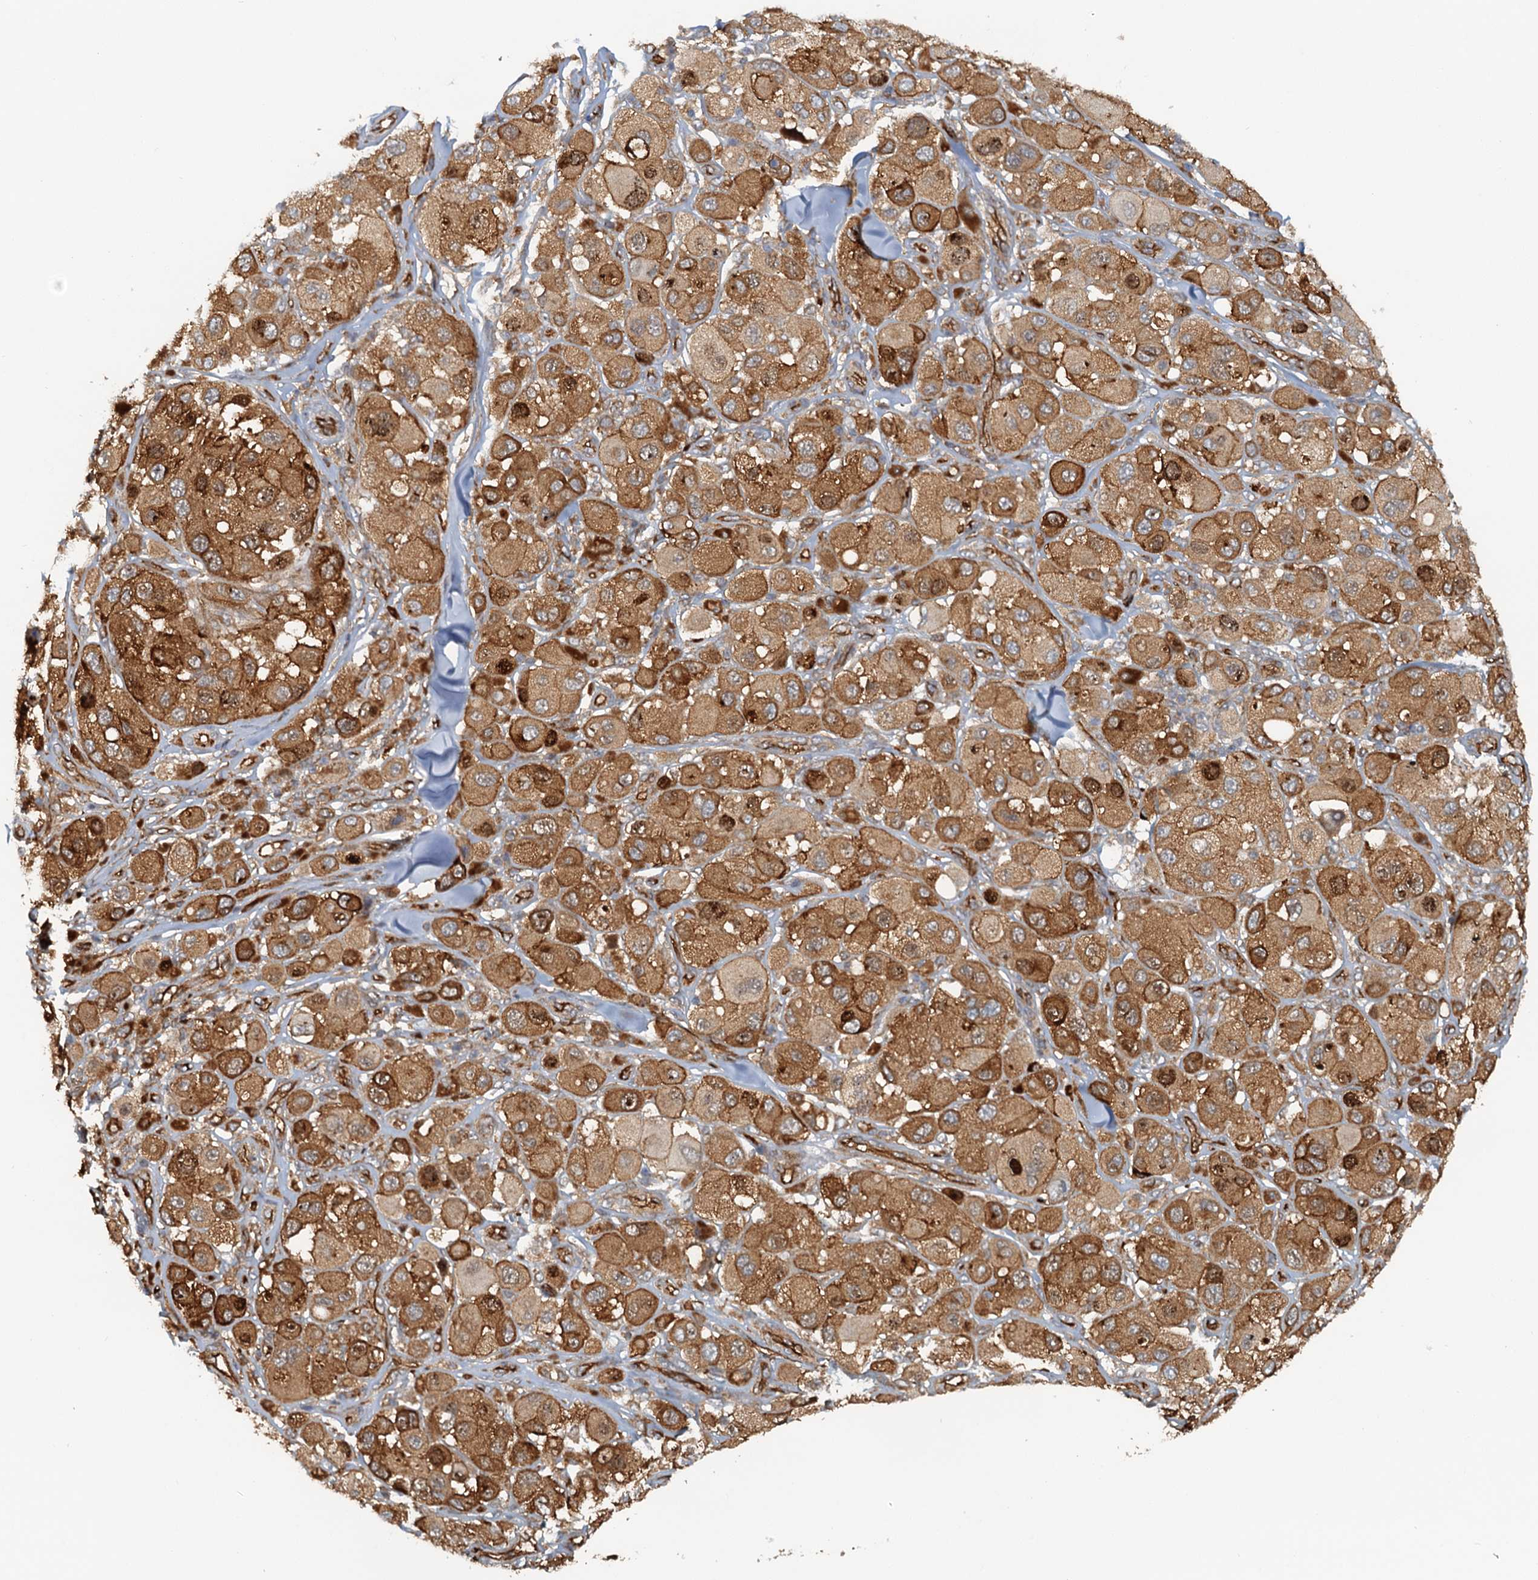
{"staining": {"intensity": "strong", "quantity": ">75%", "location": "cytoplasmic/membranous"}, "tissue": "melanoma", "cell_type": "Tumor cells", "image_type": "cancer", "snomed": [{"axis": "morphology", "description": "Malignant melanoma, Metastatic site"}, {"axis": "topography", "description": "Skin"}], "caption": "Malignant melanoma (metastatic site) tissue displays strong cytoplasmic/membranous expression in approximately >75% of tumor cells, visualized by immunohistochemistry.", "gene": "NIPAL3", "patient": {"sex": "male", "age": 41}}